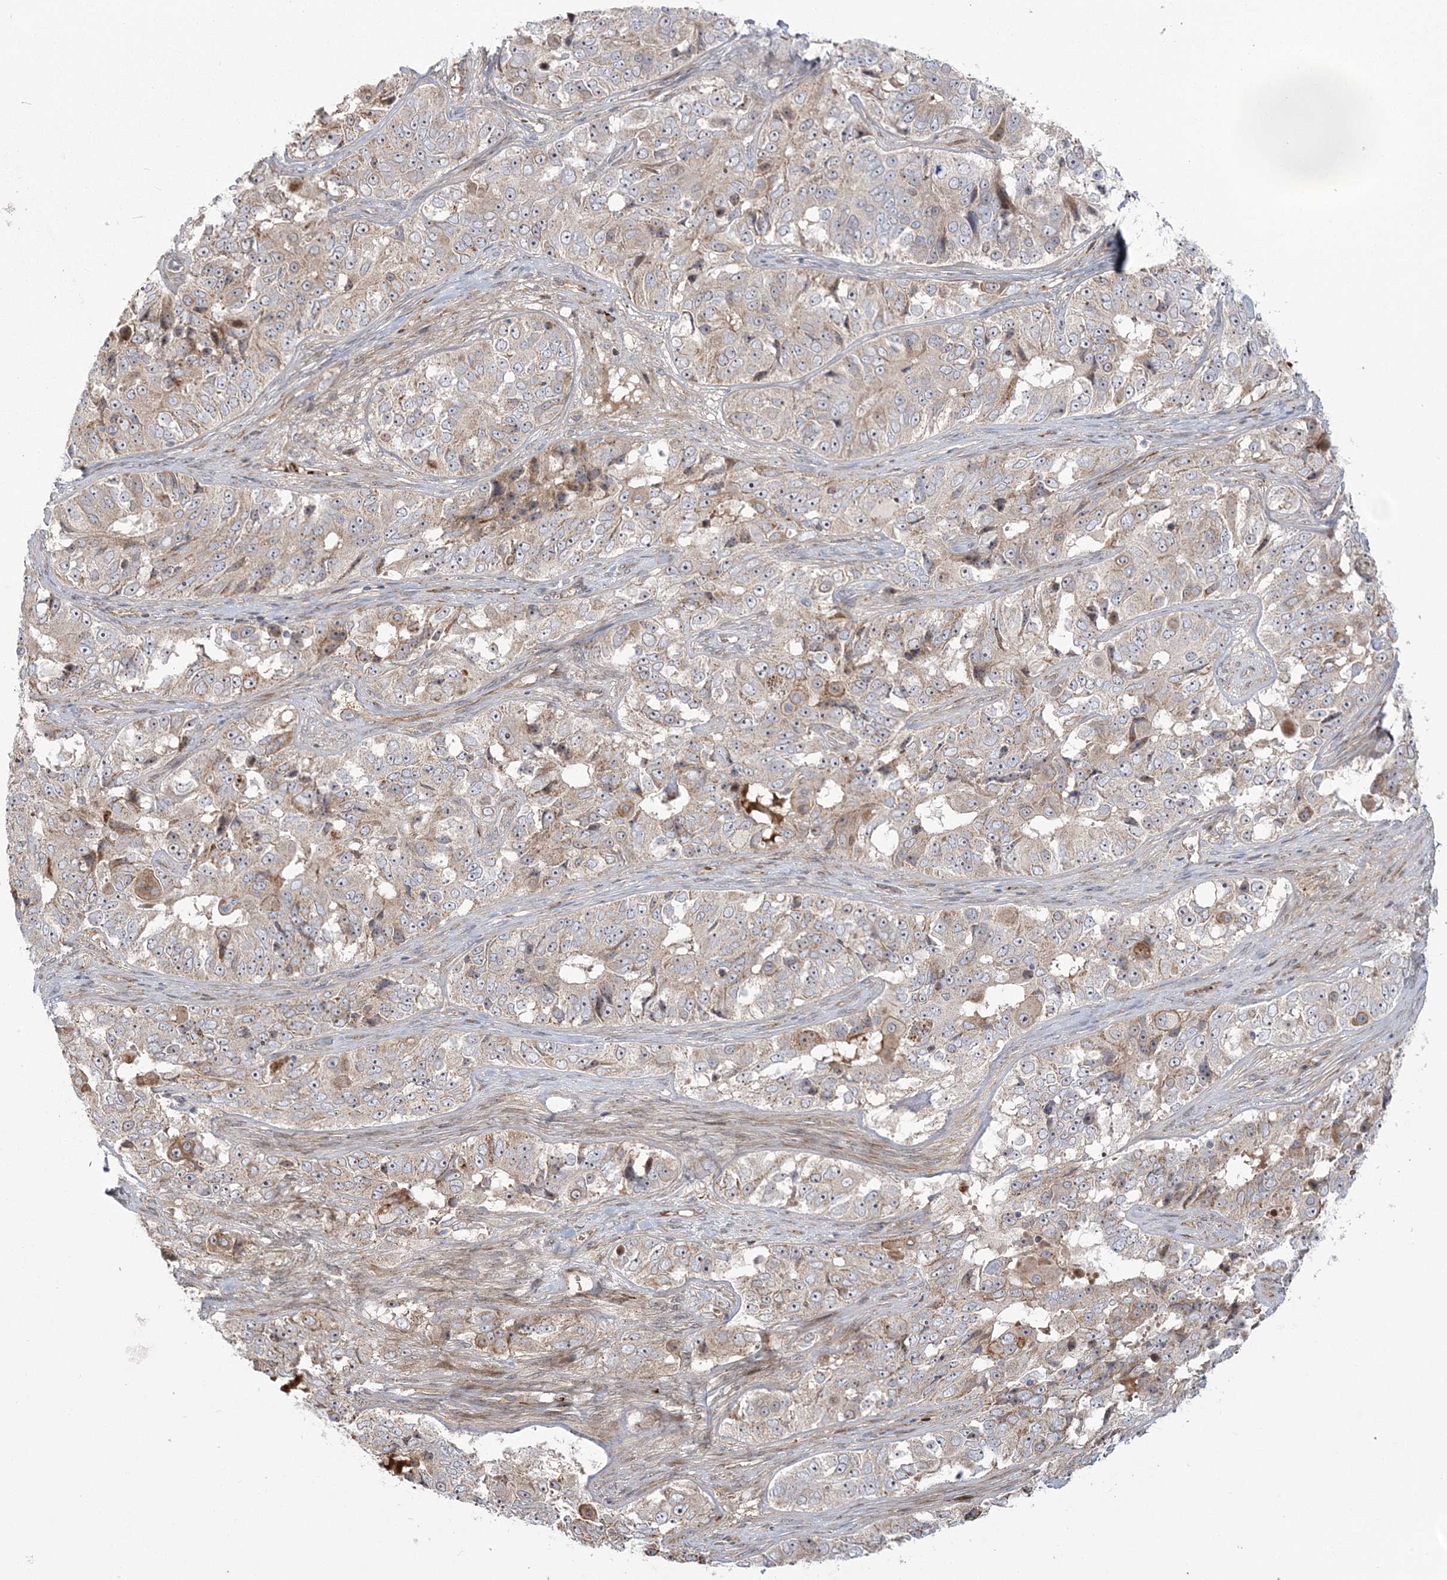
{"staining": {"intensity": "weak", "quantity": "25%-75%", "location": "cytoplasmic/membranous"}, "tissue": "ovarian cancer", "cell_type": "Tumor cells", "image_type": "cancer", "snomed": [{"axis": "morphology", "description": "Carcinoma, endometroid"}, {"axis": "topography", "description": "Ovary"}], "caption": "A photomicrograph showing weak cytoplasmic/membranous staining in approximately 25%-75% of tumor cells in ovarian cancer, as visualized by brown immunohistochemical staining.", "gene": "NUDT9", "patient": {"sex": "female", "age": 51}}